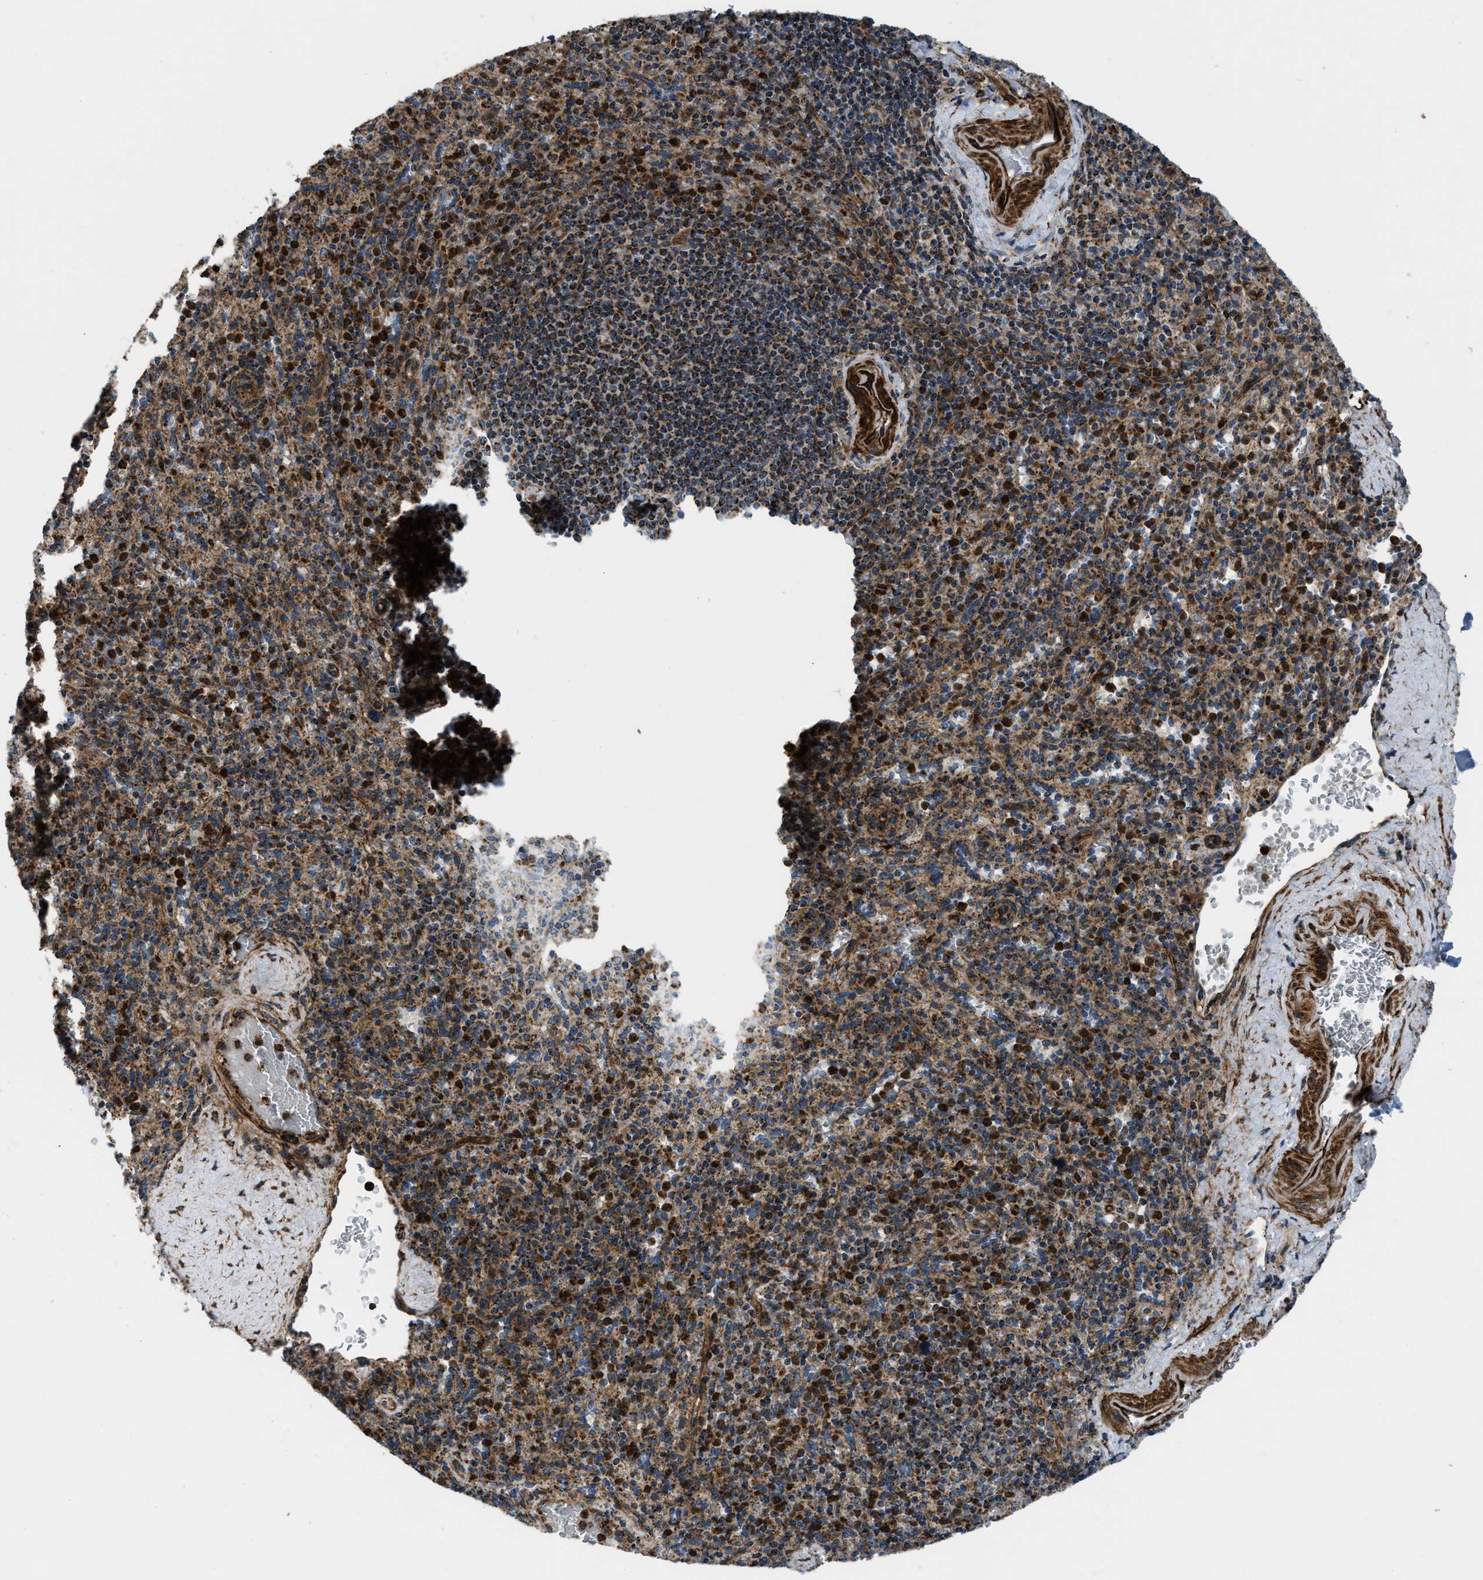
{"staining": {"intensity": "strong", "quantity": ">75%", "location": "cytoplasmic/membranous,nuclear"}, "tissue": "spleen", "cell_type": "Cells in red pulp", "image_type": "normal", "snomed": [{"axis": "morphology", "description": "Normal tissue, NOS"}, {"axis": "topography", "description": "Spleen"}], "caption": "The immunohistochemical stain highlights strong cytoplasmic/membranous,nuclear expression in cells in red pulp of benign spleen.", "gene": "GSDME", "patient": {"sex": "male", "age": 36}}